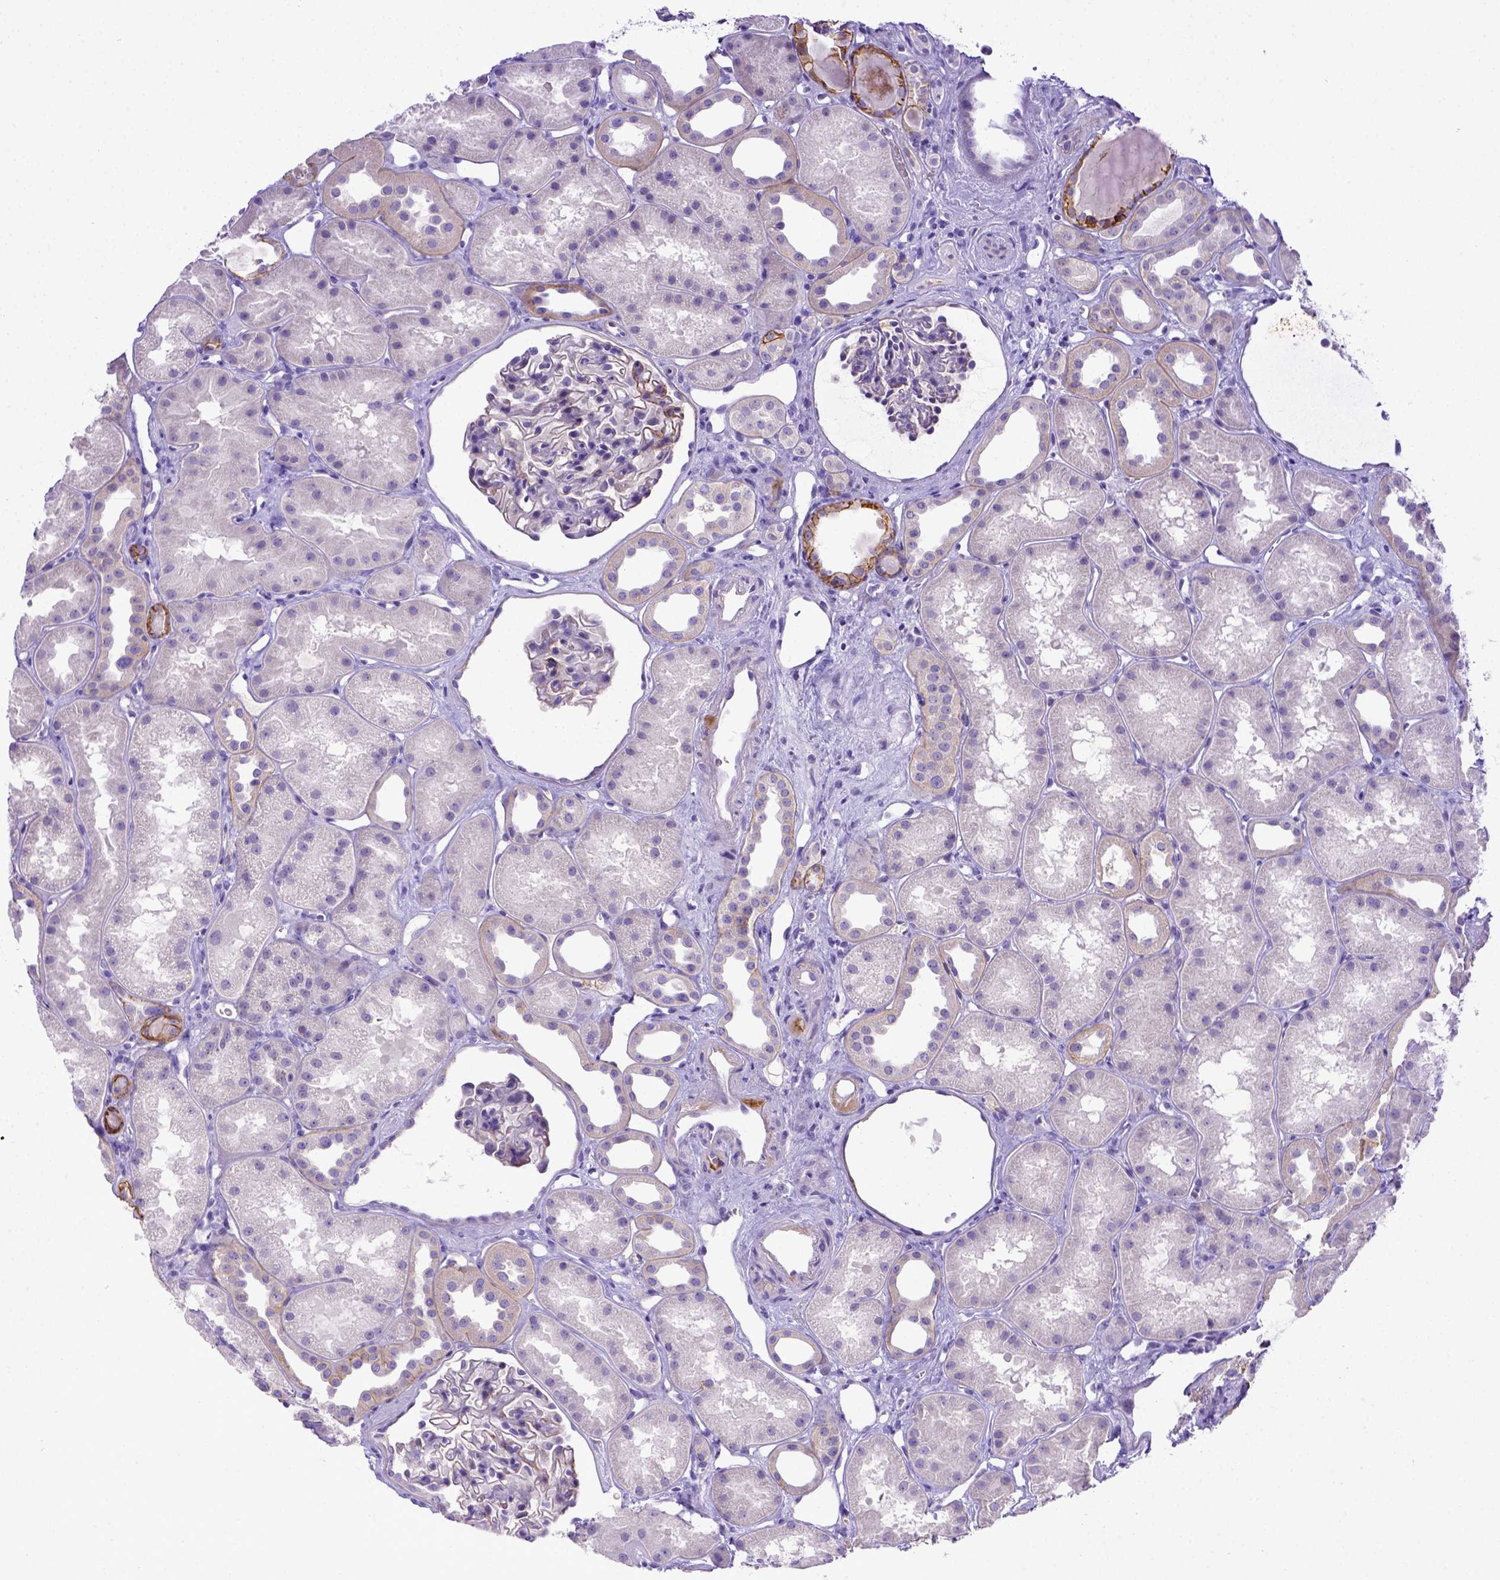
{"staining": {"intensity": "negative", "quantity": "none", "location": "none"}, "tissue": "kidney", "cell_type": "Cells in glomeruli", "image_type": "normal", "snomed": [{"axis": "morphology", "description": "Normal tissue, NOS"}, {"axis": "topography", "description": "Kidney"}], "caption": "Kidney was stained to show a protein in brown. There is no significant positivity in cells in glomeruli. (DAB immunohistochemistry visualized using brightfield microscopy, high magnification).", "gene": "BTN1A1", "patient": {"sex": "male", "age": 61}}